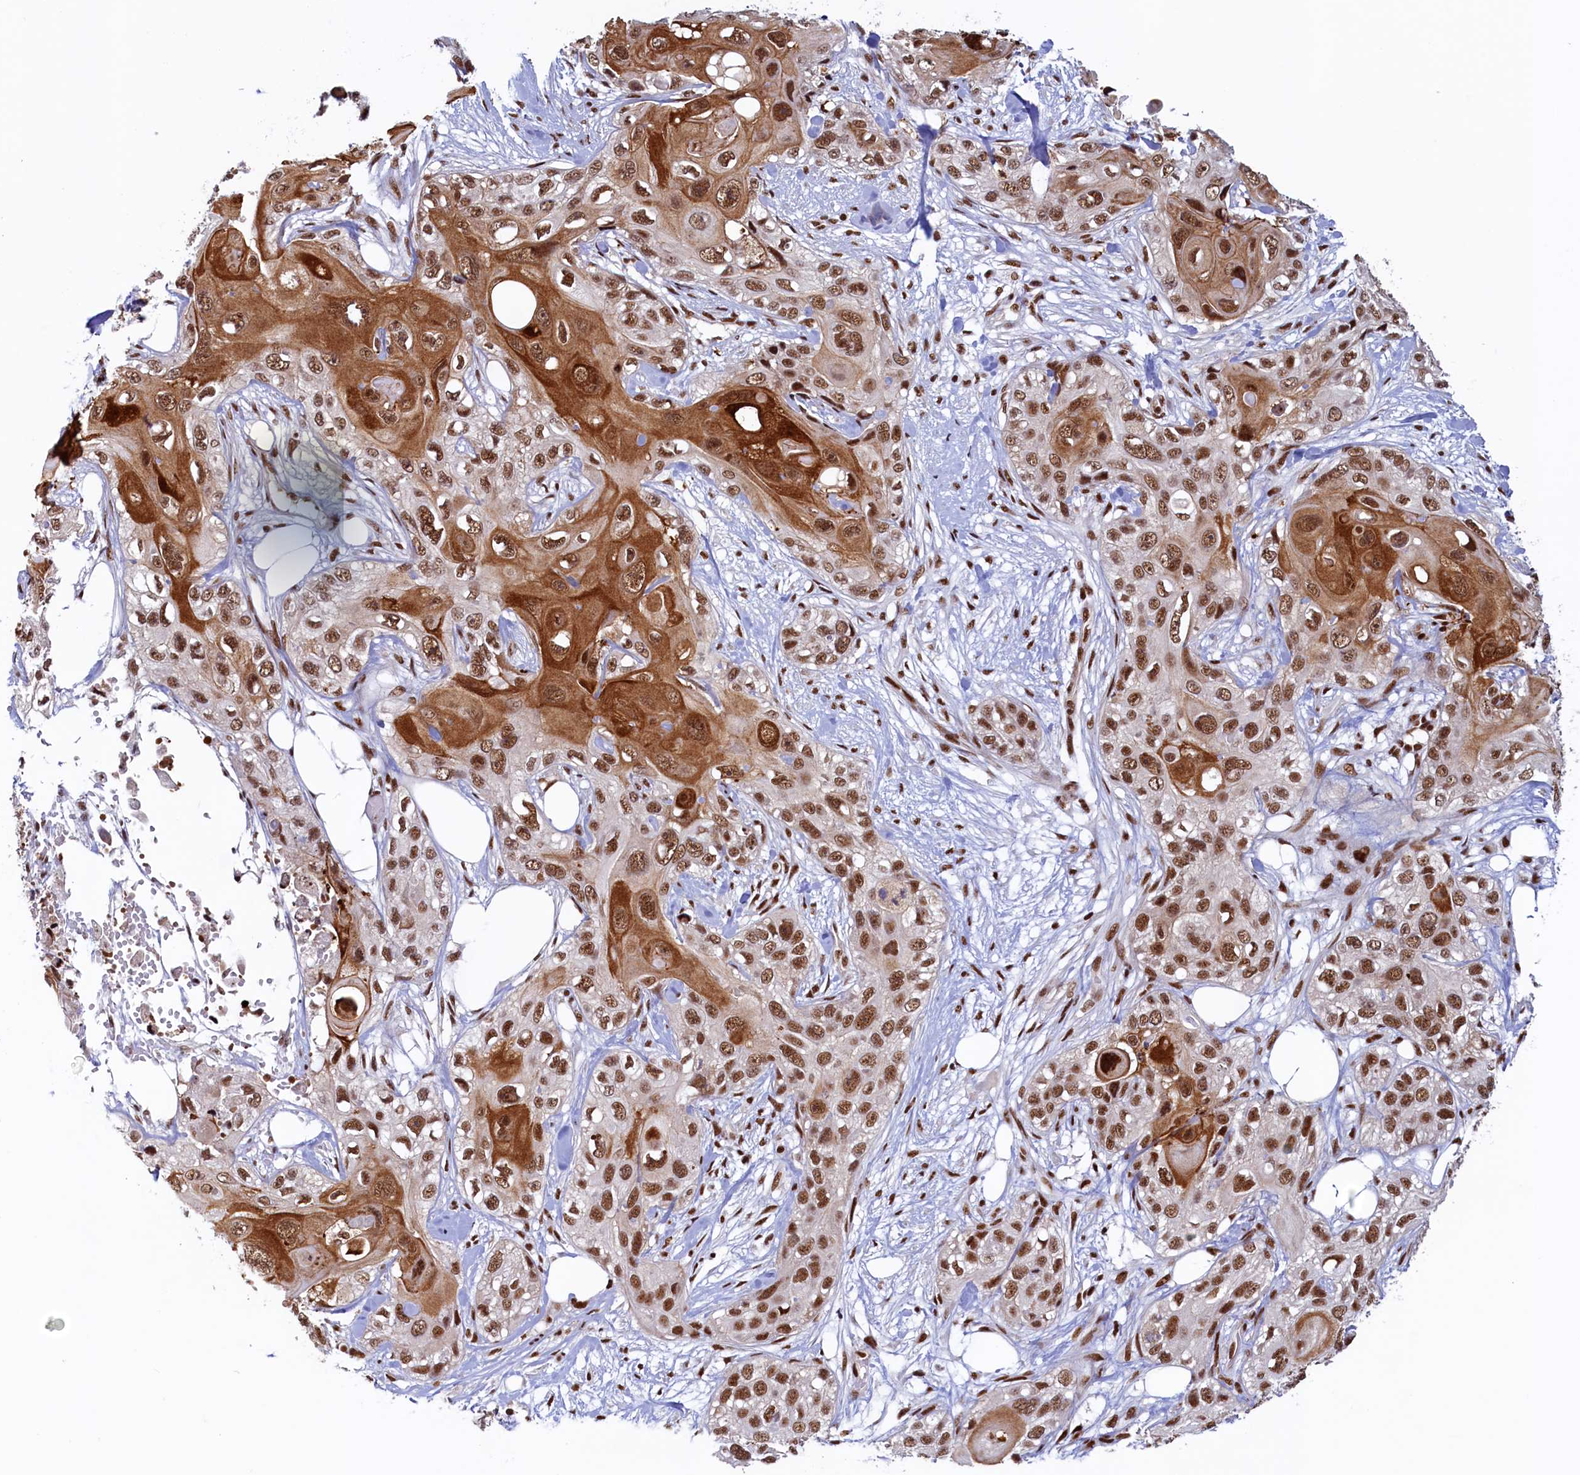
{"staining": {"intensity": "strong", "quantity": ">75%", "location": "cytoplasmic/membranous,nuclear"}, "tissue": "skin cancer", "cell_type": "Tumor cells", "image_type": "cancer", "snomed": [{"axis": "morphology", "description": "Normal tissue, NOS"}, {"axis": "morphology", "description": "Squamous cell carcinoma, NOS"}, {"axis": "topography", "description": "Skin"}], "caption": "Skin squamous cell carcinoma was stained to show a protein in brown. There is high levels of strong cytoplasmic/membranous and nuclear positivity in approximately >75% of tumor cells. (DAB IHC with brightfield microscopy, high magnification).", "gene": "ZC3H18", "patient": {"sex": "male", "age": 72}}